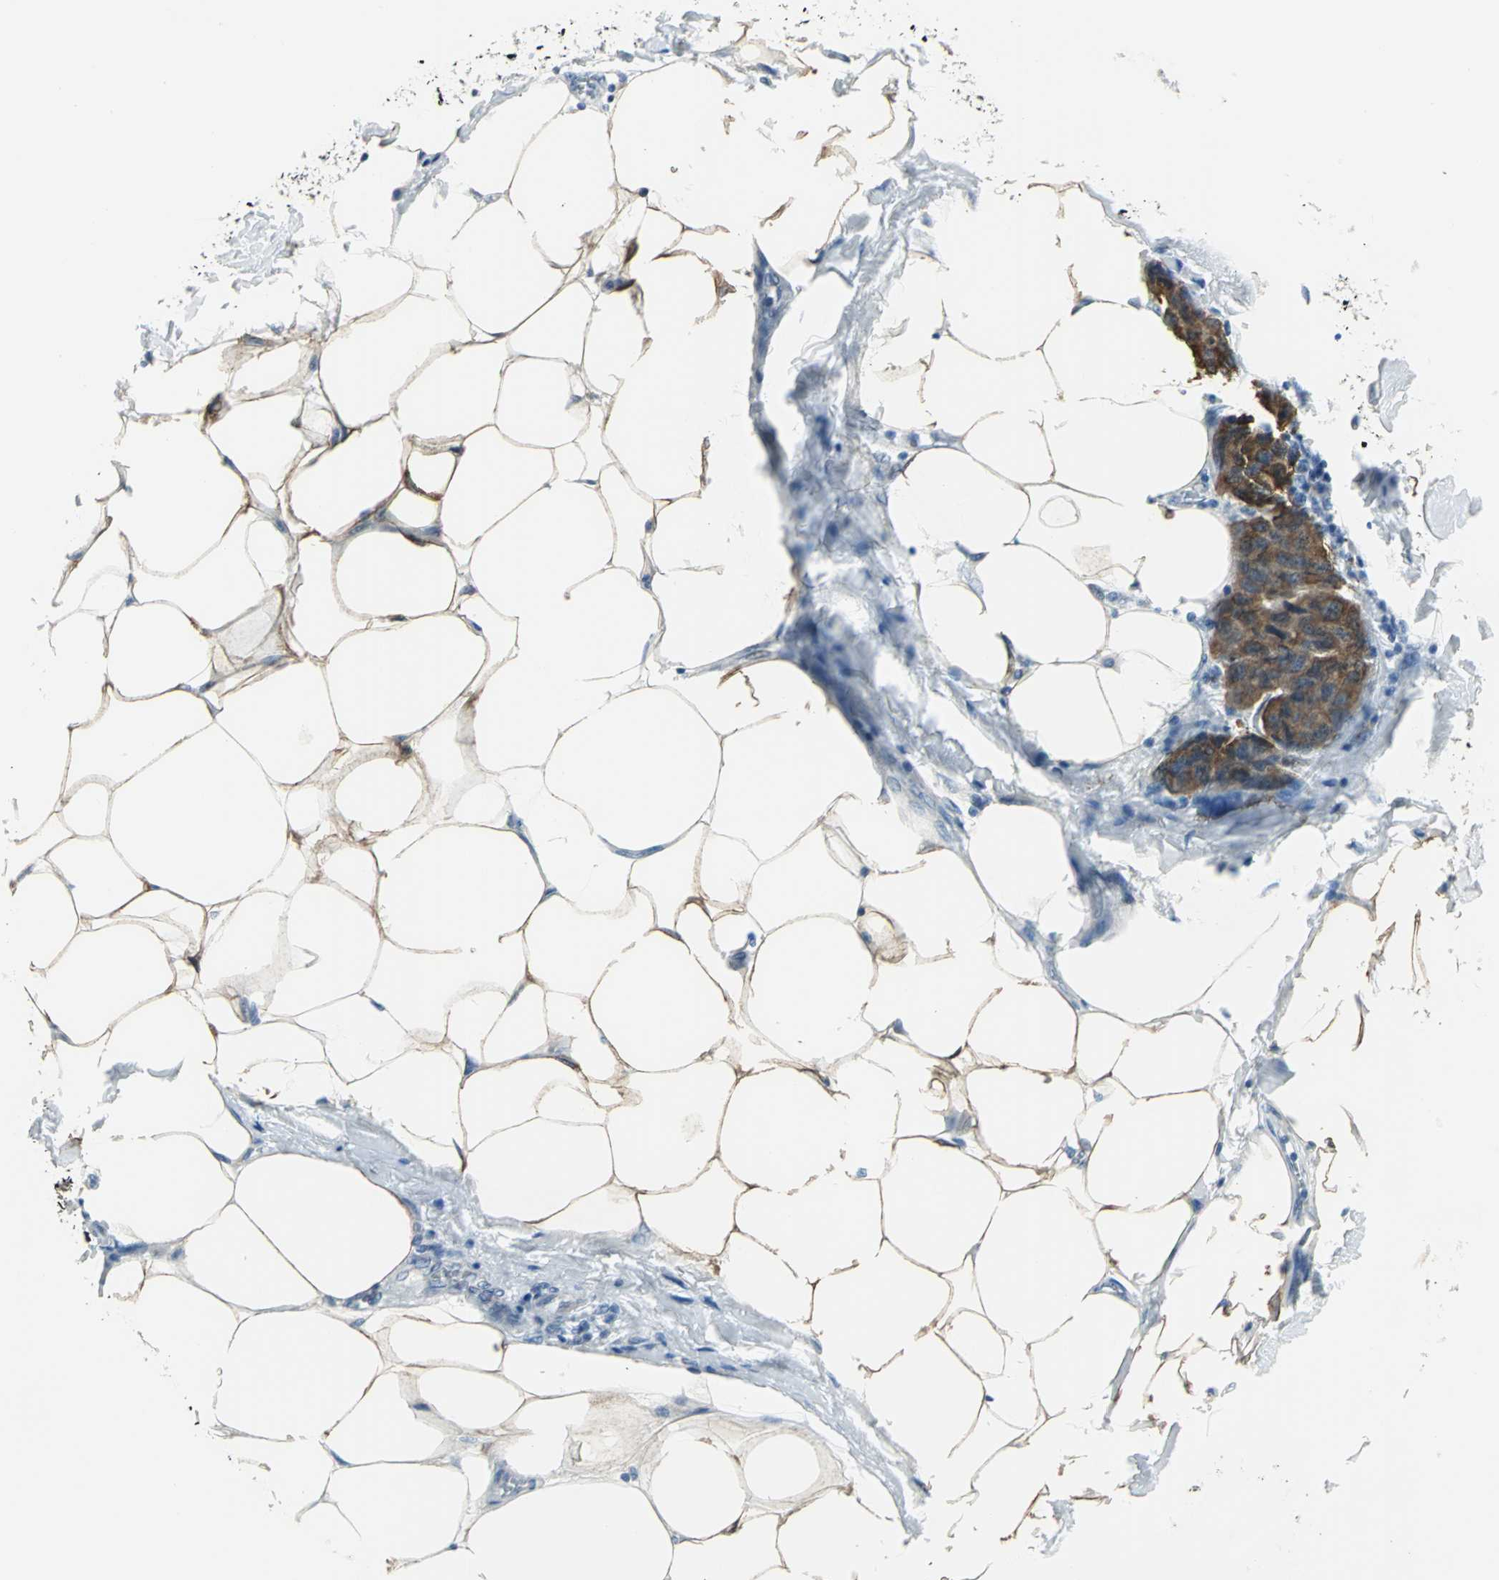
{"staining": {"intensity": "strong", "quantity": ">75%", "location": "cytoplasmic/membranous"}, "tissue": "breast cancer", "cell_type": "Tumor cells", "image_type": "cancer", "snomed": [{"axis": "morphology", "description": "Duct carcinoma"}, {"axis": "topography", "description": "Breast"}], "caption": "Breast cancer (invasive ductal carcinoma) tissue displays strong cytoplasmic/membranous expression in approximately >75% of tumor cells, visualized by immunohistochemistry. The protein is shown in brown color, while the nuclei are stained blue.", "gene": "CYB5A", "patient": {"sex": "female", "age": 80}}